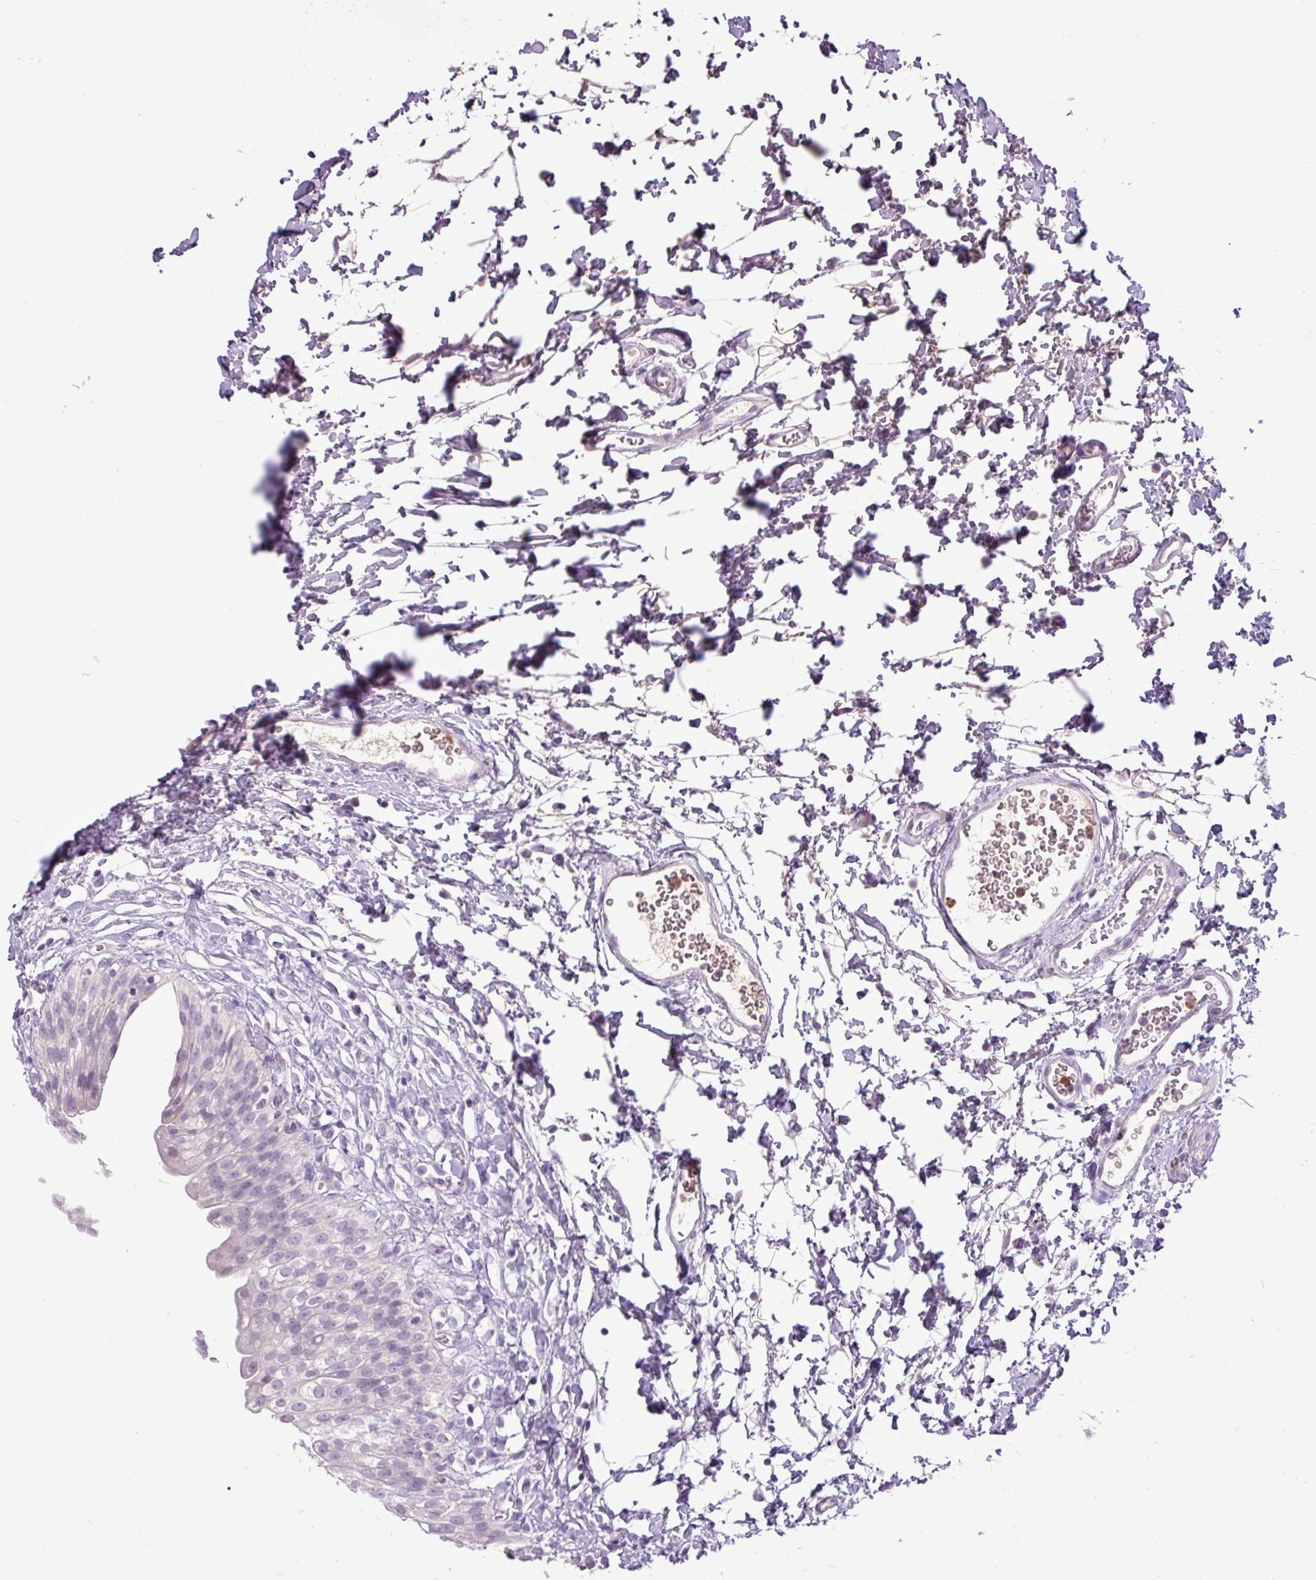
{"staining": {"intensity": "negative", "quantity": "none", "location": "none"}, "tissue": "urinary bladder", "cell_type": "Urothelial cells", "image_type": "normal", "snomed": [{"axis": "morphology", "description": "Normal tissue, NOS"}, {"axis": "topography", "description": "Urinary bladder"}], "caption": "Urinary bladder stained for a protein using IHC shows no positivity urothelial cells.", "gene": "HTR3E", "patient": {"sex": "male", "age": 51}}